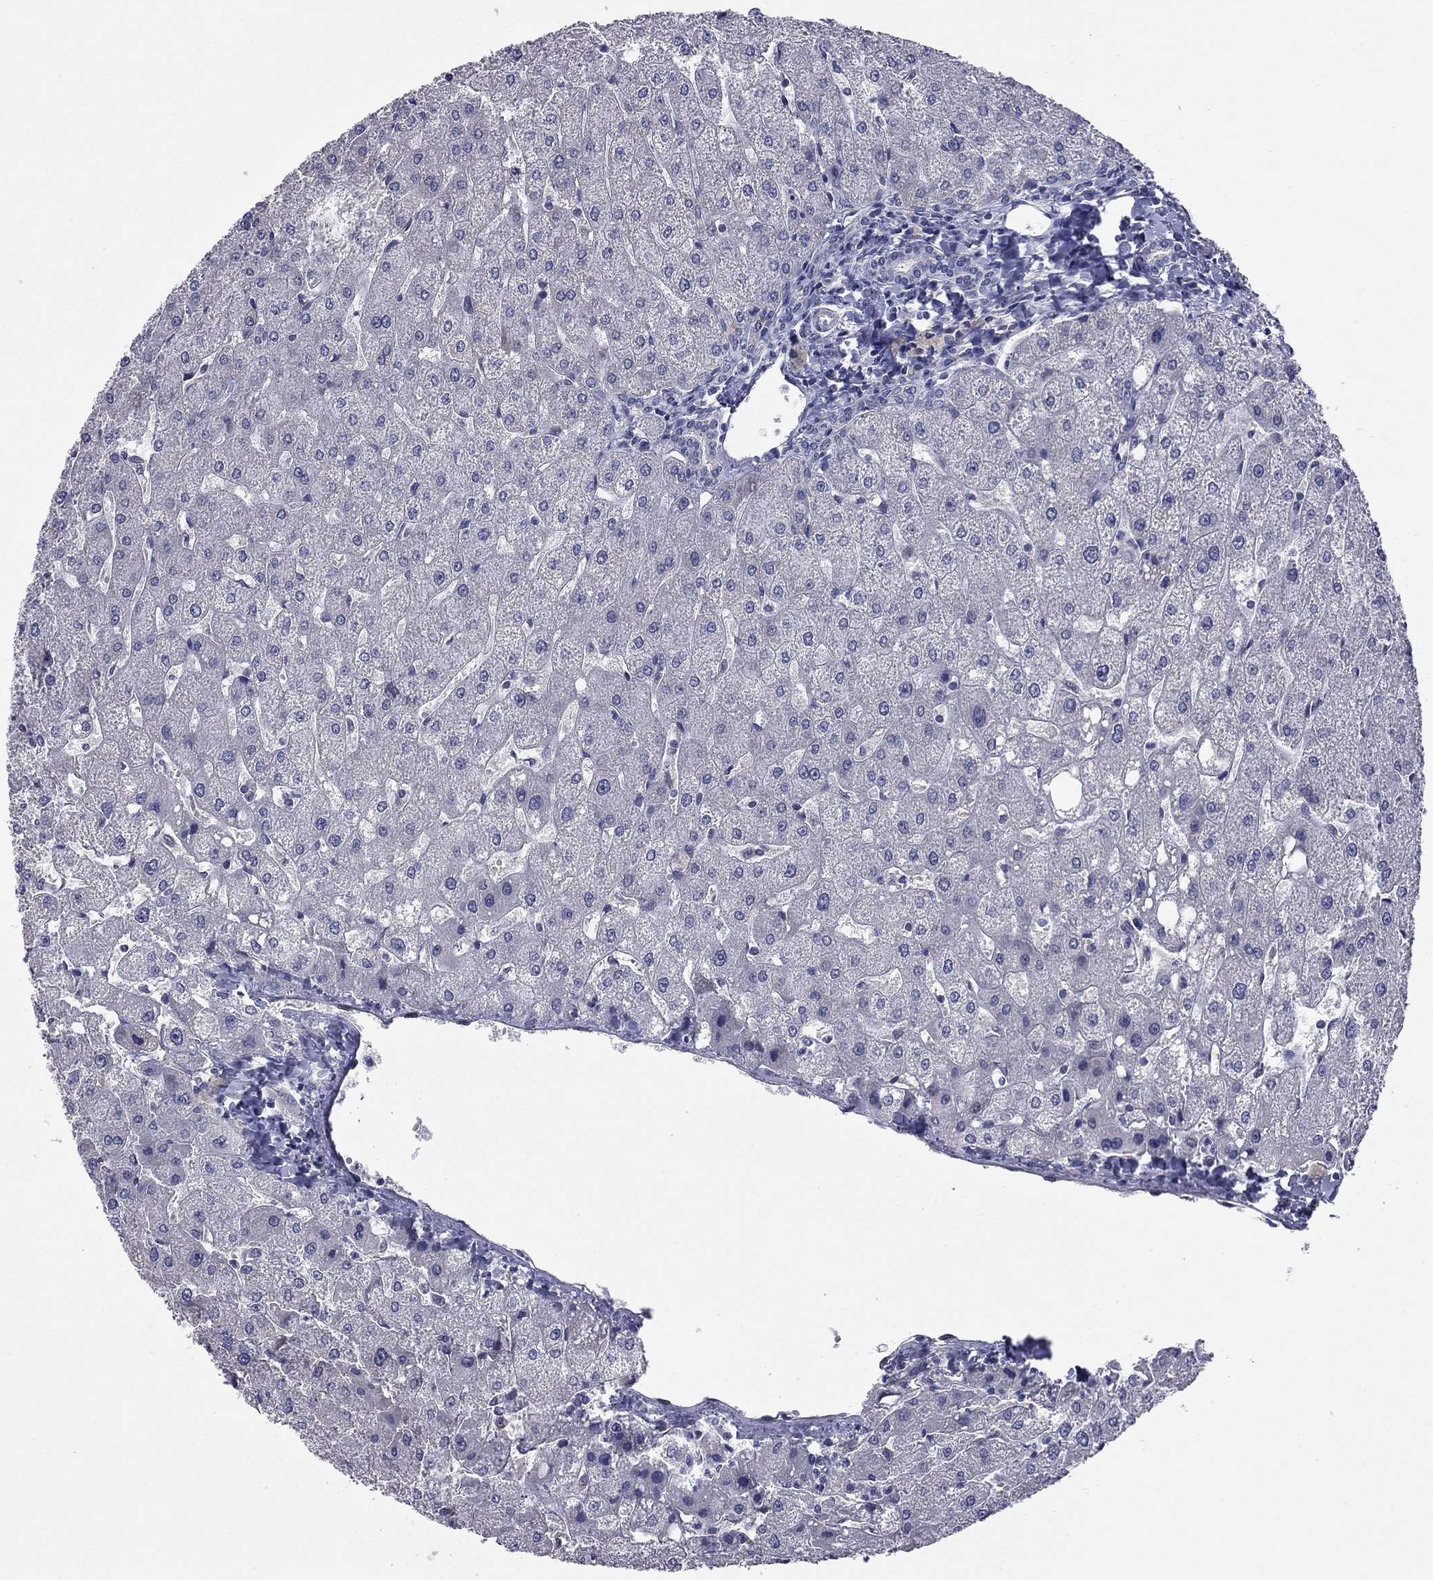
{"staining": {"intensity": "negative", "quantity": "none", "location": "none"}, "tissue": "liver", "cell_type": "Cholangiocytes", "image_type": "normal", "snomed": [{"axis": "morphology", "description": "Normal tissue, NOS"}, {"axis": "topography", "description": "Liver"}], "caption": "There is no significant positivity in cholangiocytes of liver. The staining was performed using DAB (3,3'-diaminobenzidine) to visualize the protein expression in brown, while the nuclei were stained in blue with hematoxylin (Magnification: 20x).", "gene": "HTR4", "patient": {"sex": "male", "age": 67}}